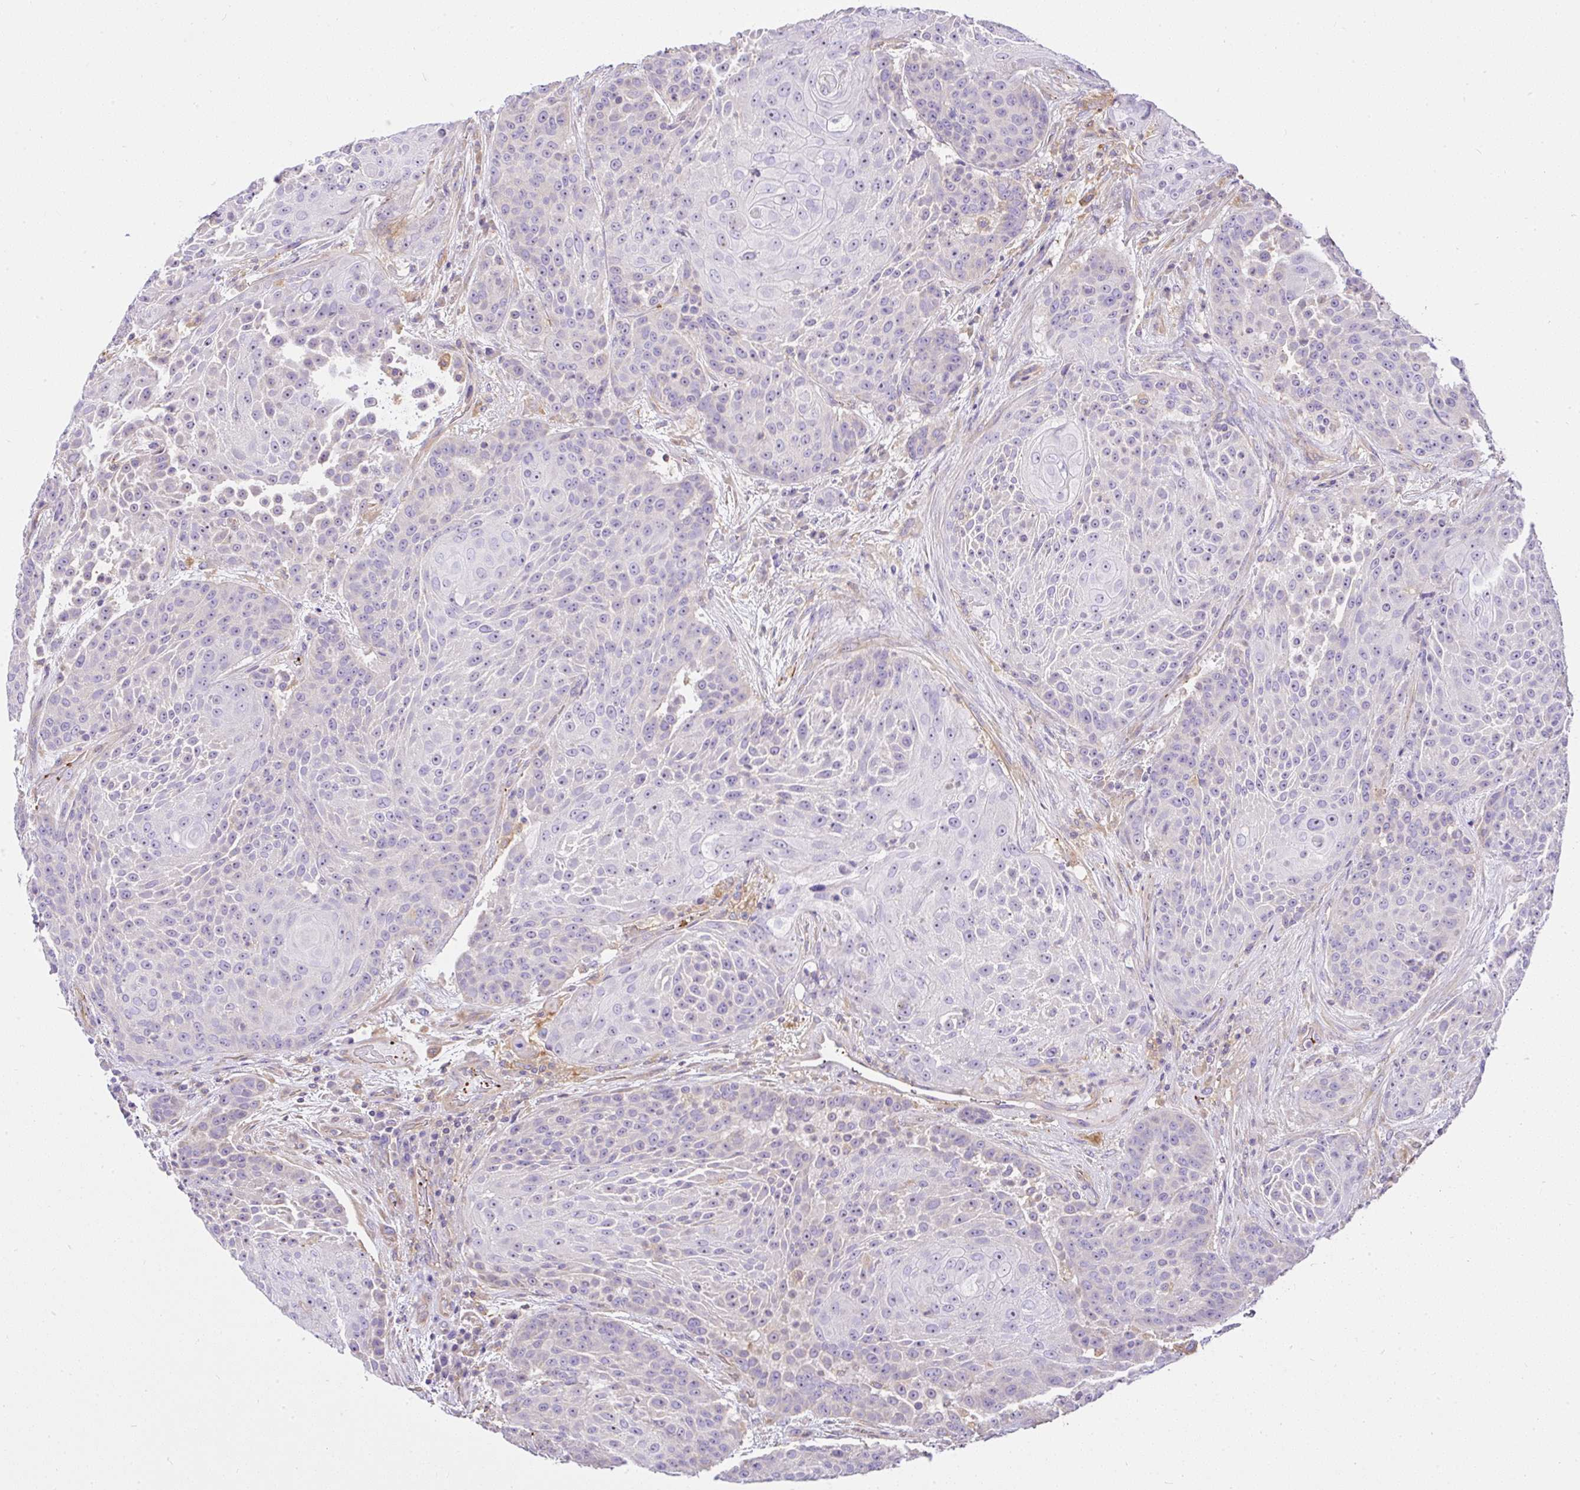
{"staining": {"intensity": "negative", "quantity": "none", "location": "none"}, "tissue": "urothelial cancer", "cell_type": "Tumor cells", "image_type": "cancer", "snomed": [{"axis": "morphology", "description": "Urothelial carcinoma, High grade"}, {"axis": "topography", "description": "Urinary bladder"}], "caption": "This is an immunohistochemistry (IHC) micrograph of urothelial cancer. There is no staining in tumor cells.", "gene": "CCDC142", "patient": {"sex": "female", "age": 63}}